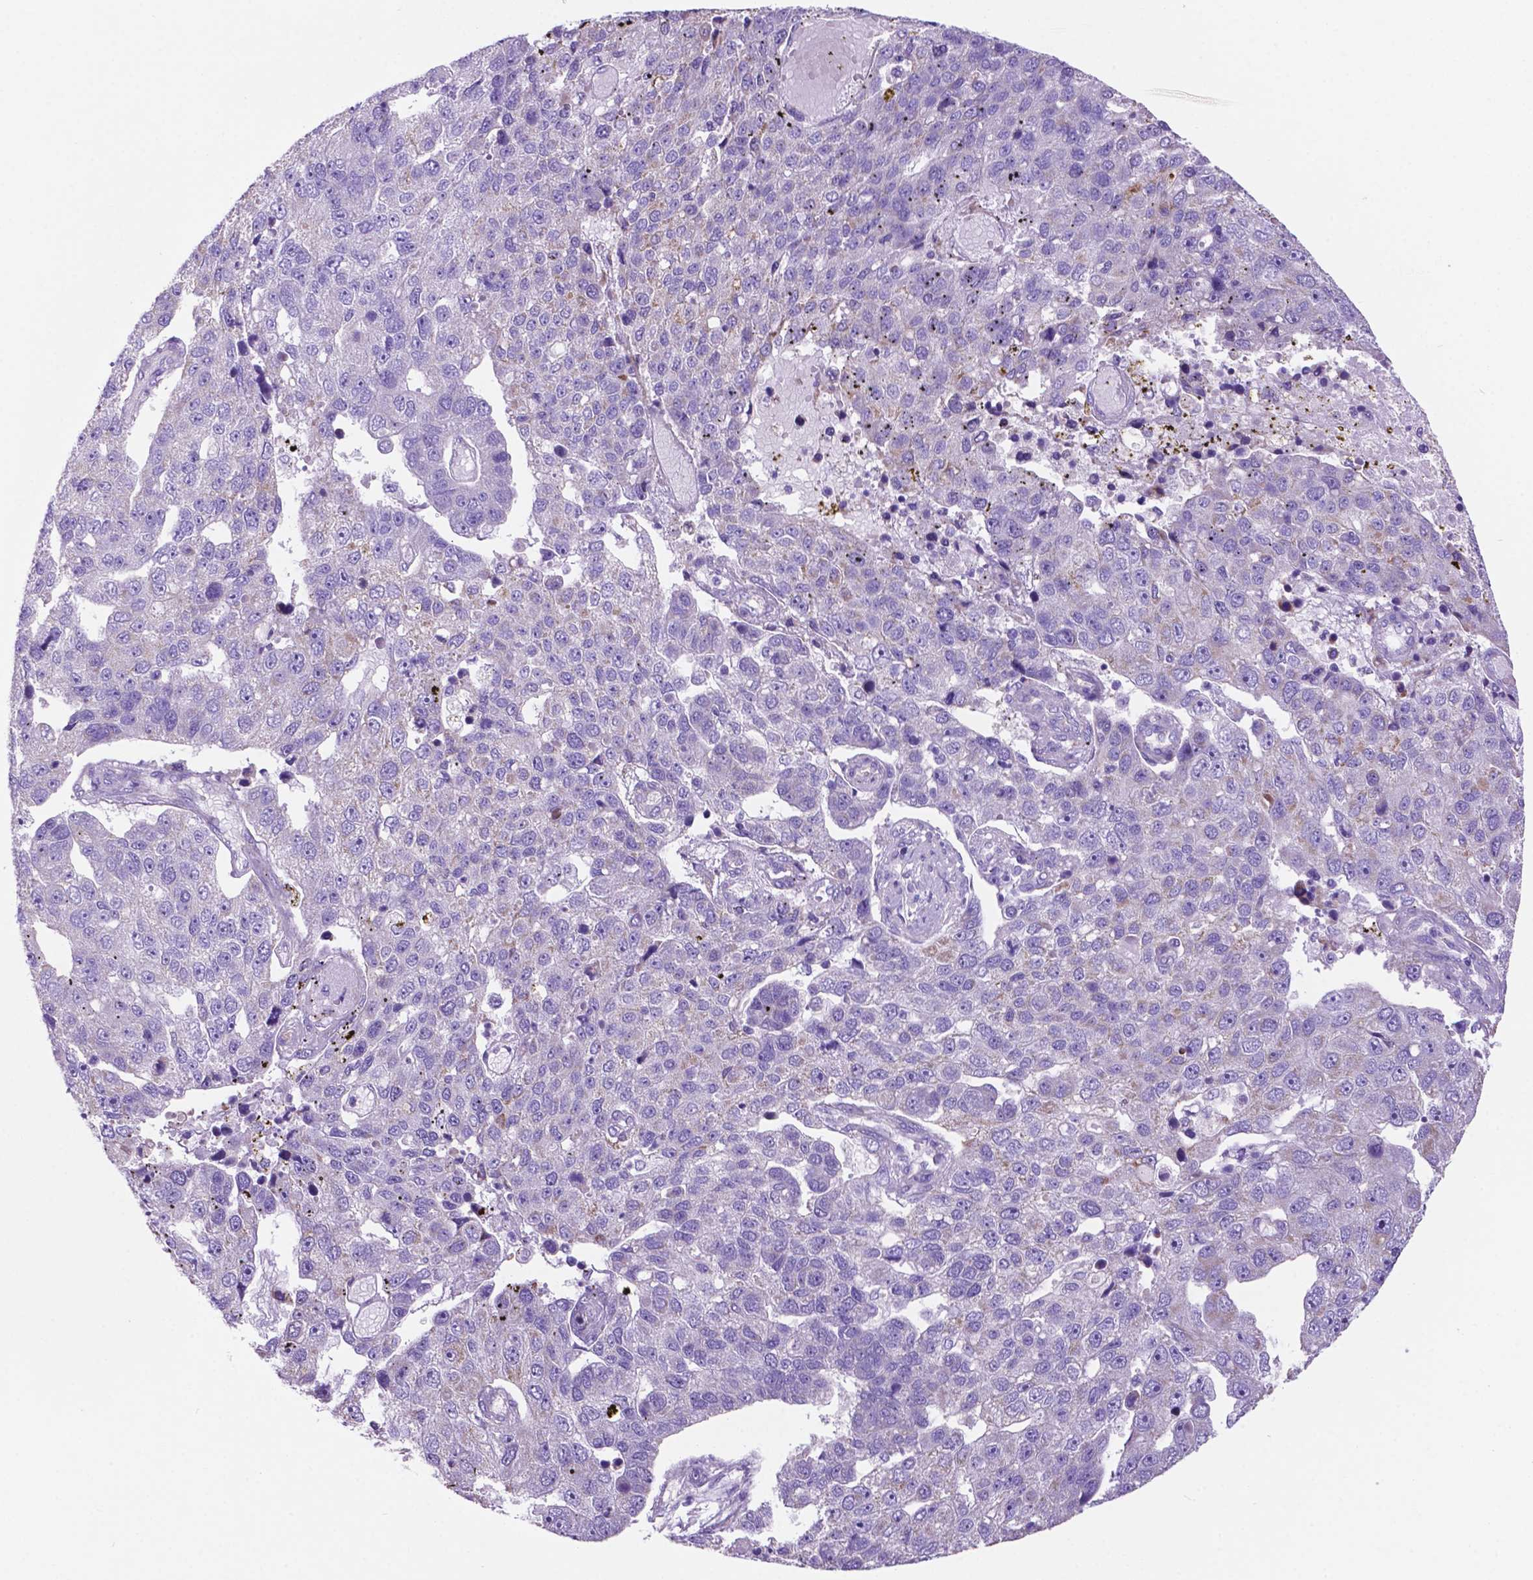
{"staining": {"intensity": "negative", "quantity": "none", "location": "none"}, "tissue": "pancreatic cancer", "cell_type": "Tumor cells", "image_type": "cancer", "snomed": [{"axis": "morphology", "description": "Adenocarcinoma, NOS"}, {"axis": "topography", "description": "Pancreas"}], "caption": "This photomicrograph is of pancreatic cancer stained with immunohistochemistry to label a protein in brown with the nuclei are counter-stained blue. There is no positivity in tumor cells.", "gene": "TMEM121B", "patient": {"sex": "female", "age": 61}}